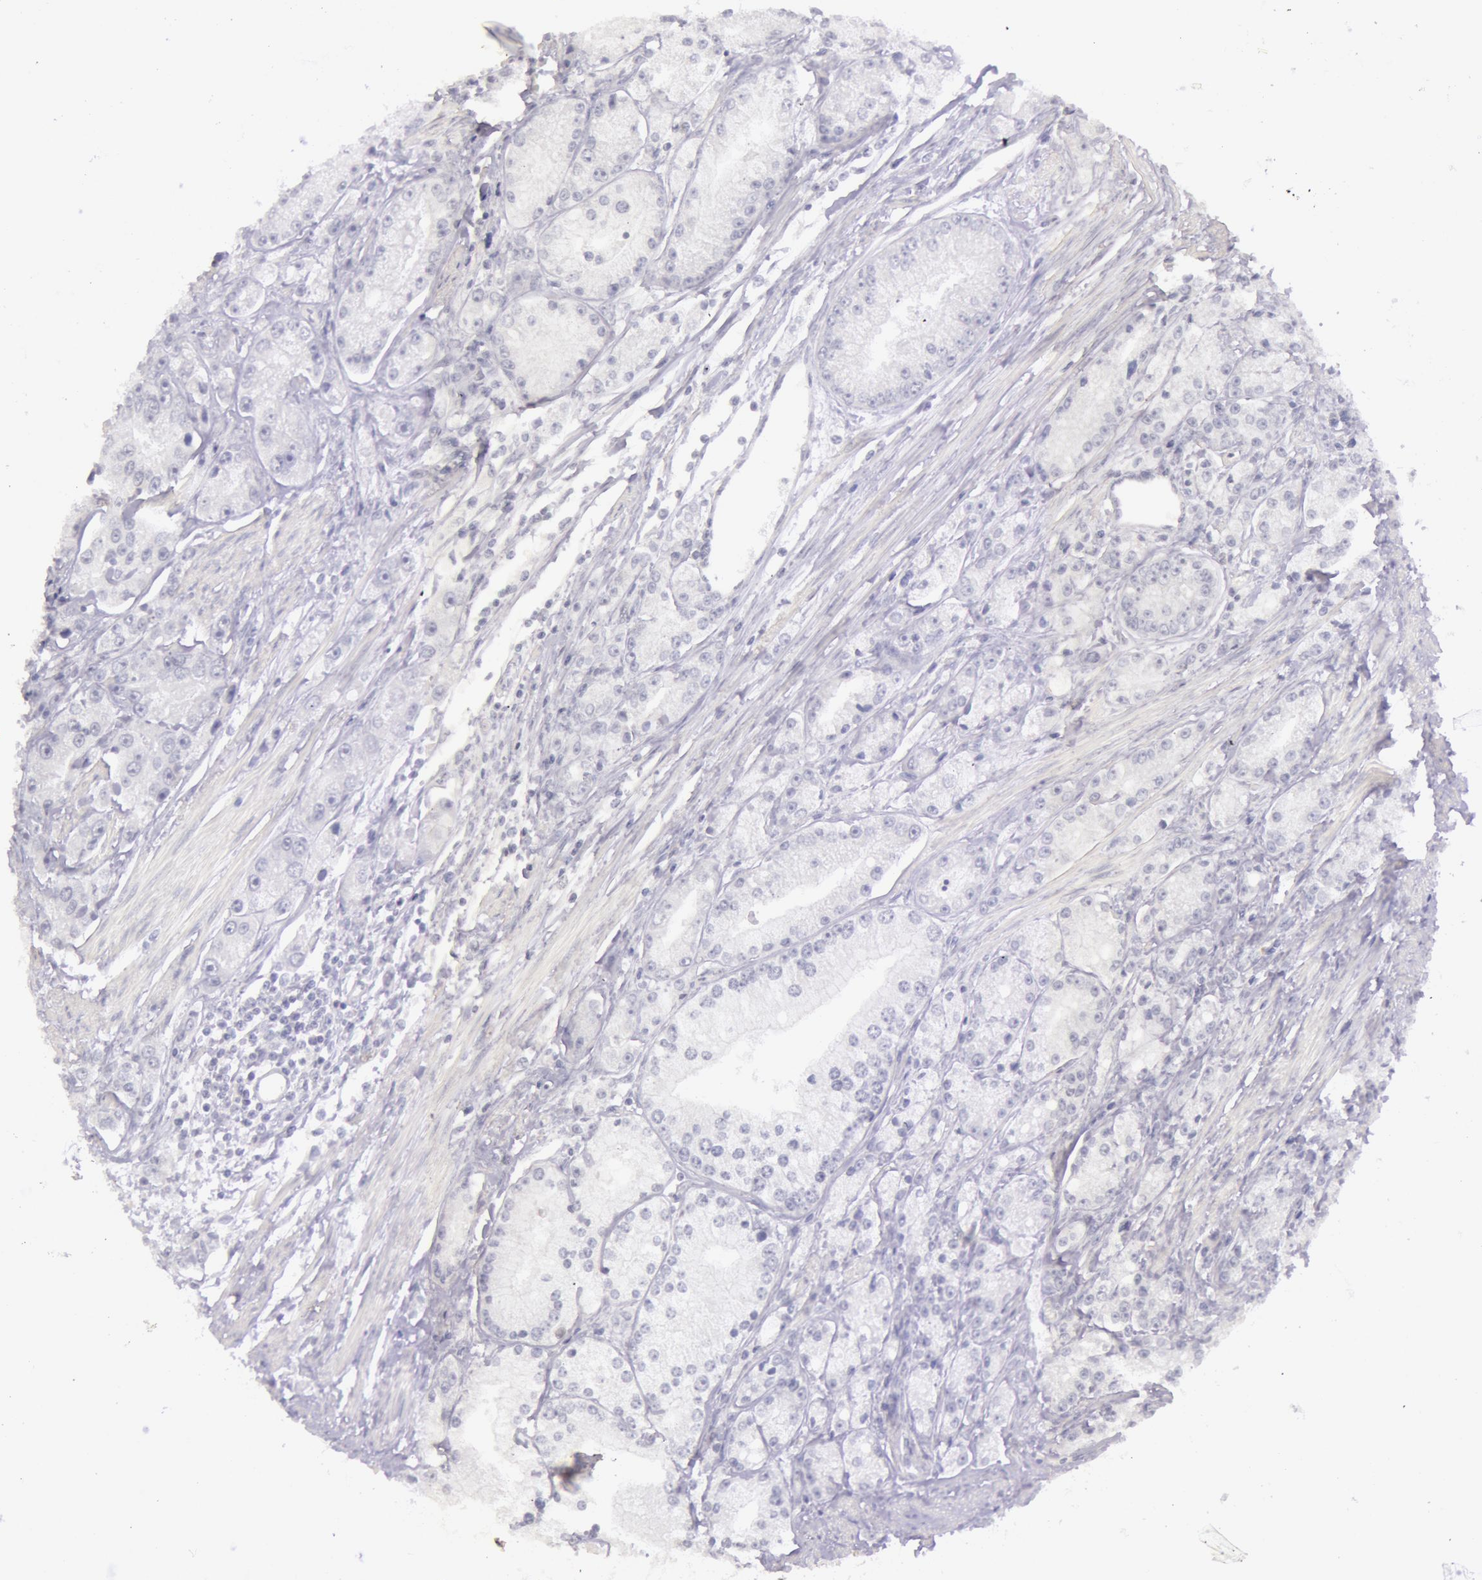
{"staining": {"intensity": "negative", "quantity": "none", "location": "none"}, "tissue": "prostate cancer", "cell_type": "Tumor cells", "image_type": "cancer", "snomed": [{"axis": "morphology", "description": "Adenocarcinoma, Medium grade"}, {"axis": "topography", "description": "Prostate"}], "caption": "A photomicrograph of human prostate cancer is negative for staining in tumor cells.", "gene": "RBMY1F", "patient": {"sex": "male", "age": 72}}